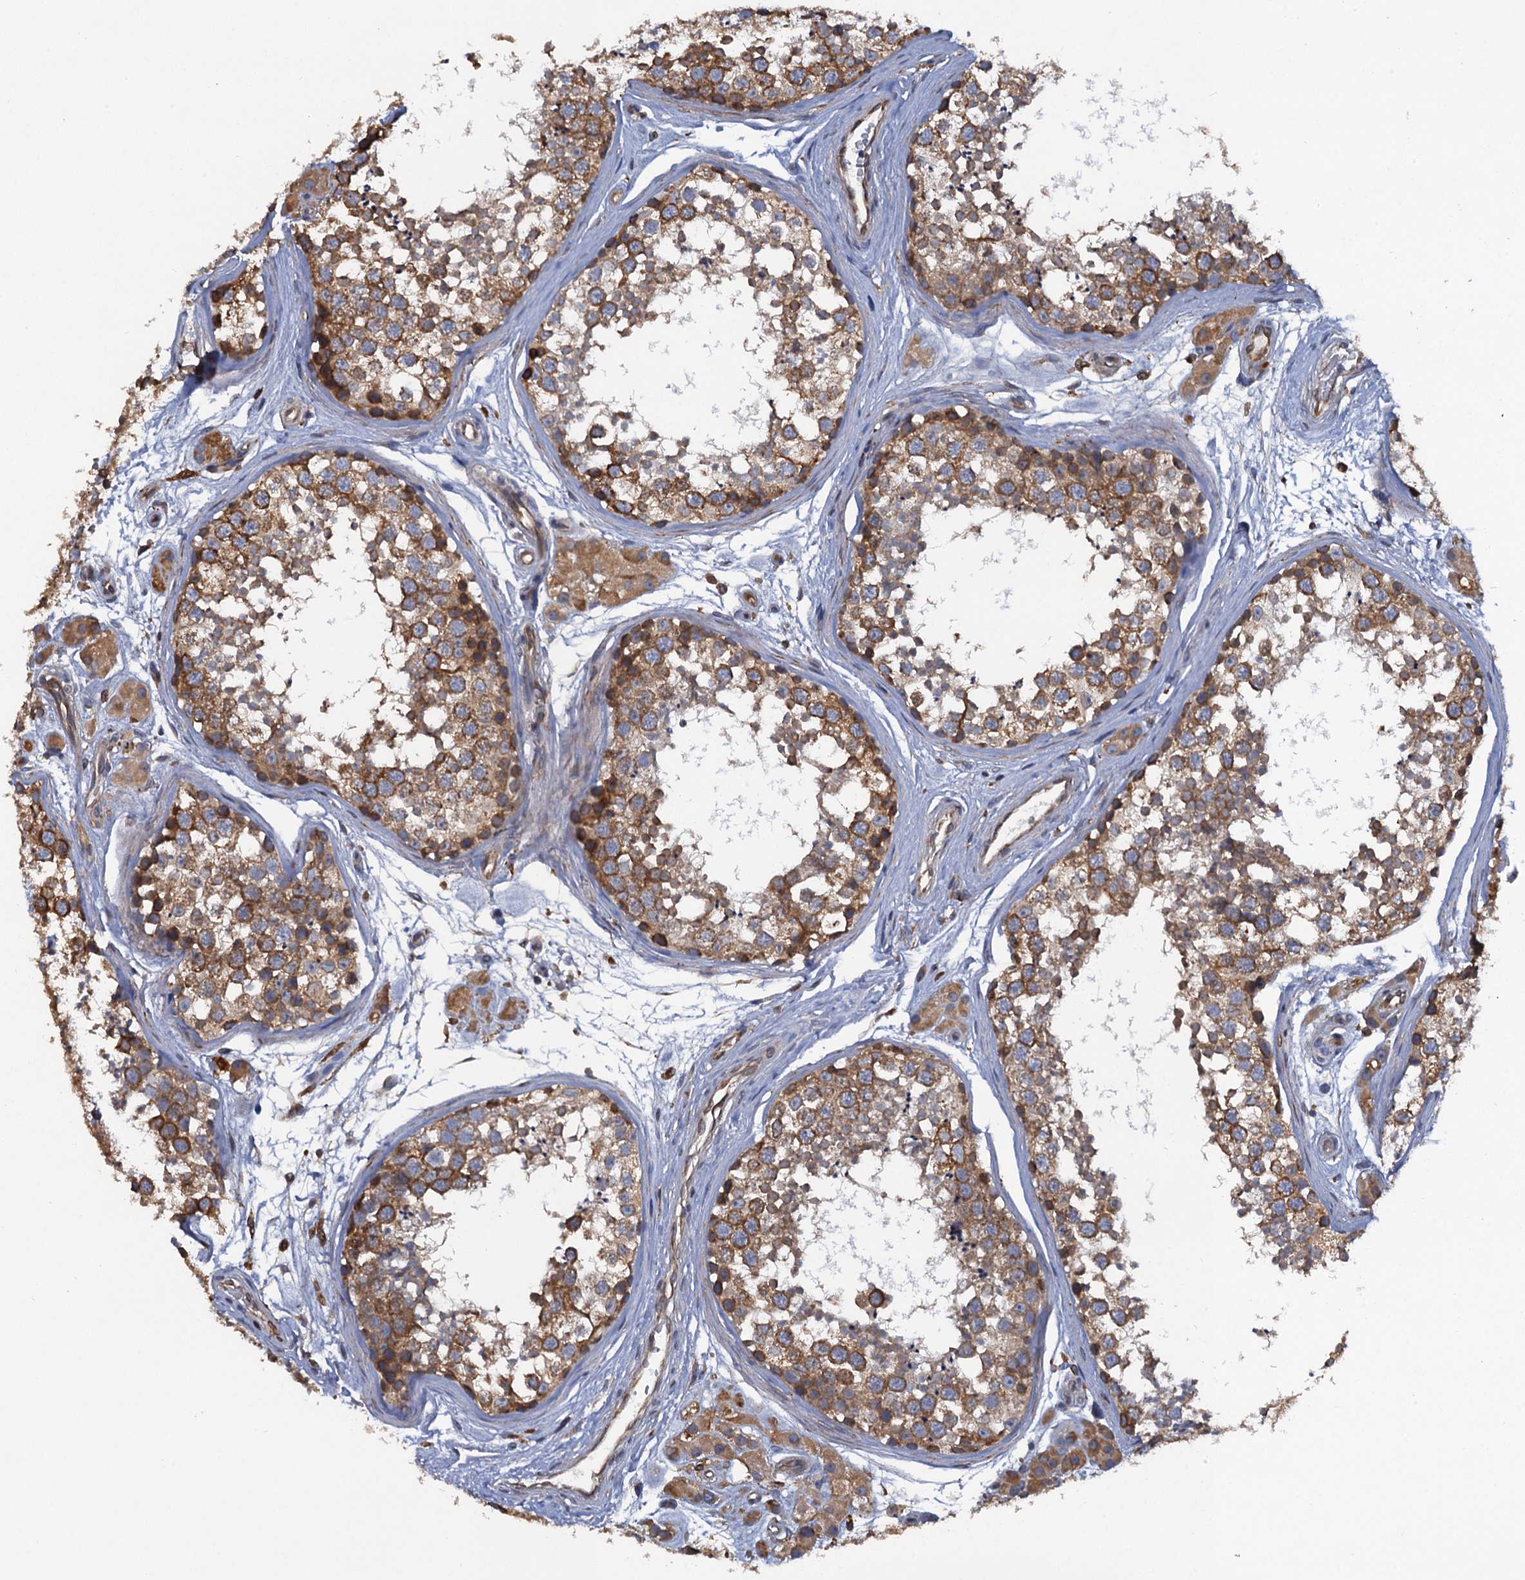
{"staining": {"intensity": "moderate", "quantity": ">75%", "location": "cytoplasmic/membranous"}, "tissue": "testis", "cell_type": "Cells in seminiferous ducts", "image_type": "normal", "snomed": [{"axis": "morphology", "description": "Normal tissue, NOS"}, {"axis": "topography", "description": "Testis"}], "caption": "Unremarkable testis exhibits moderate cytoplasmic/membranous expression in about >75% of cells in seminiferous ducts, visualized by immunohistochemistry. (DAB (3,3'-diaminobenzidine) IHC, brown staining for protein, blue staining for nuclei).", "gene": "ARMC5", "patient": {"sex": "male", "age": 56}}